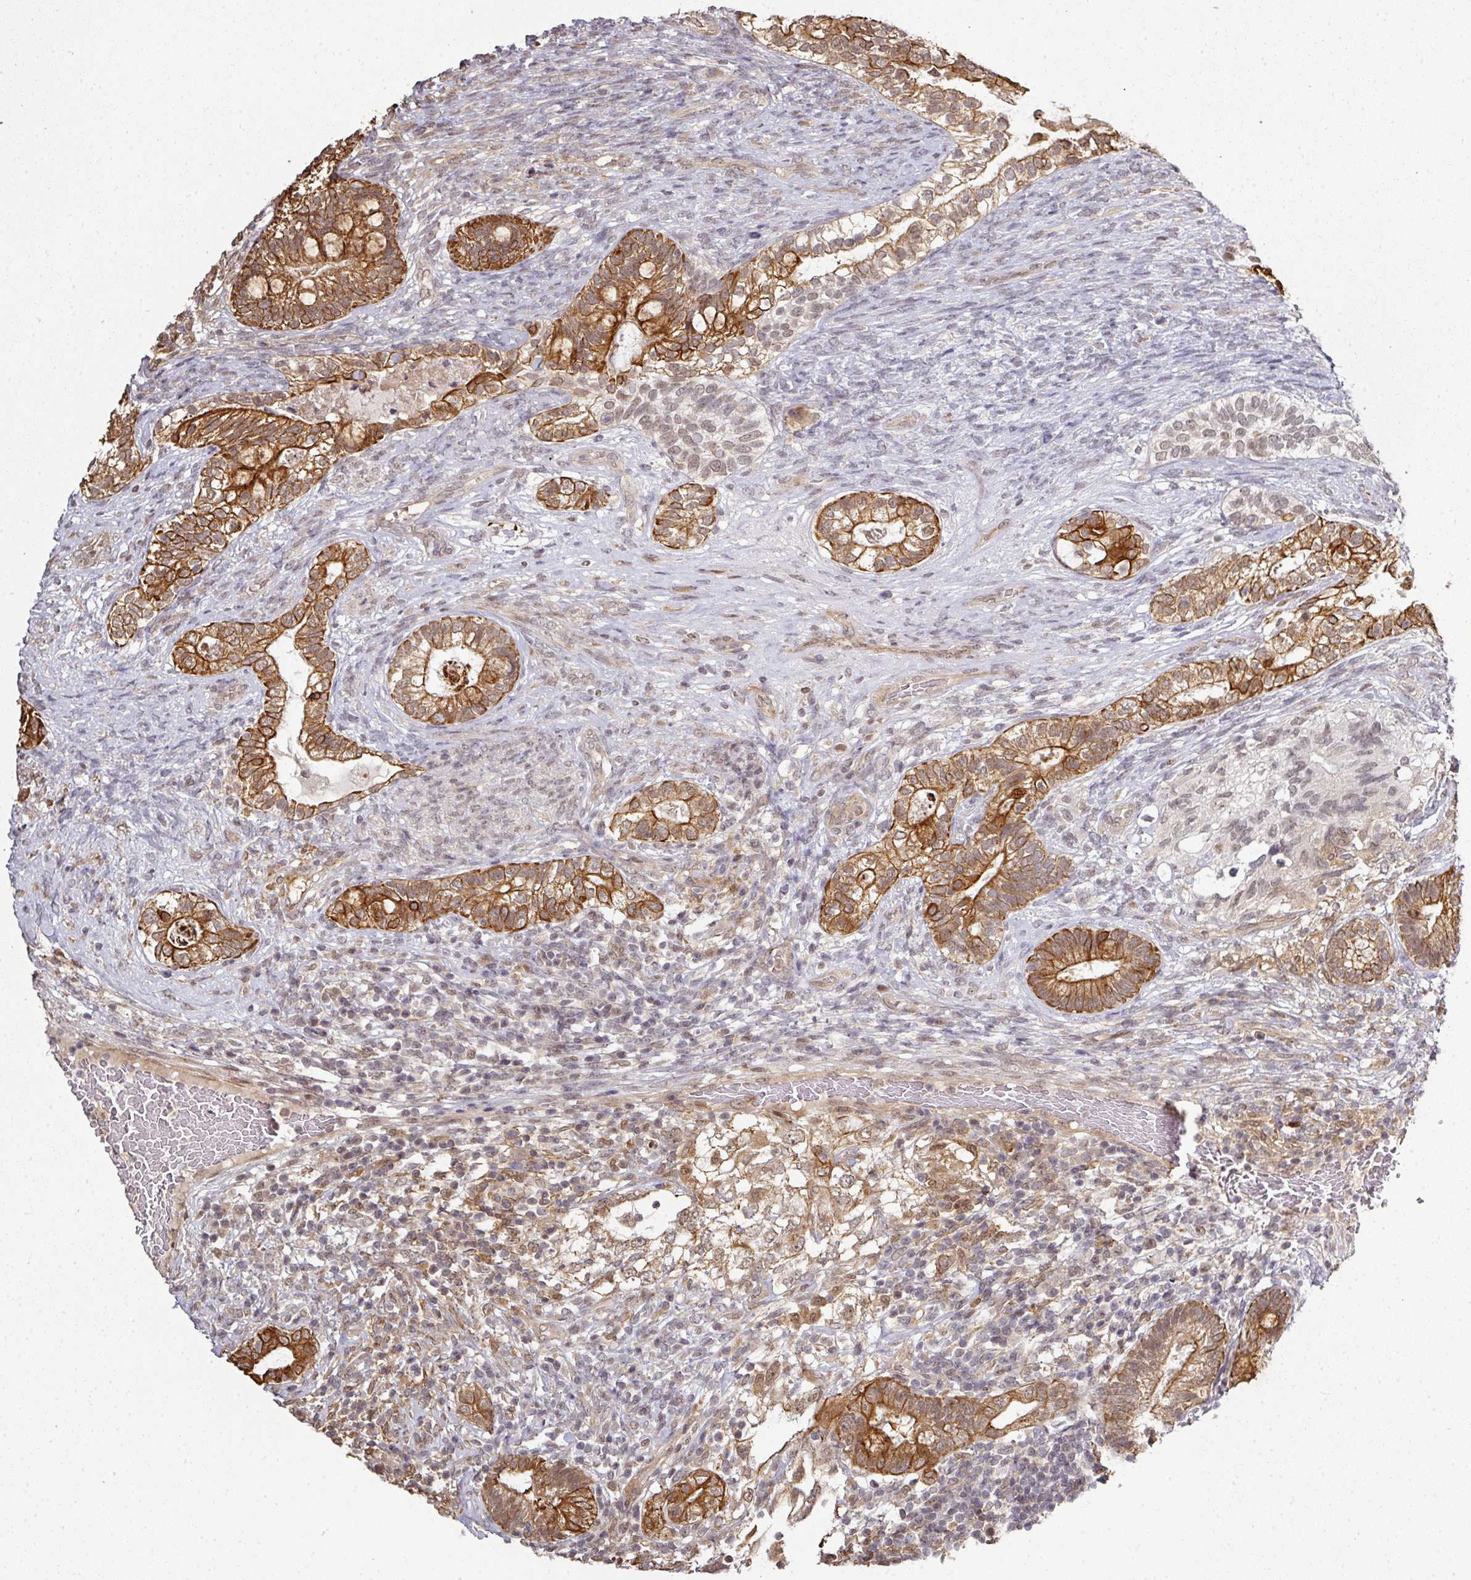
{"staining": {"intensity": "strong", "quantity": "25%-75%", "location": "cytoplasmic/membranous,nuclear"}, "tissue": "testis cancer", "cell_type": "Tumor cells", "image_type": "cancer", "snomed": [{"axis": "morphology", "description": "Seminoma, NOS"}, {"axis": "morphology", "description": "Carcinoma, Embryonal, NOS"}, {"axis": "topography", "description": "Testis"}], "caption": "The photomicrograph demonstrates immunohistochemical staining of testis embryonal carcinoma. There is strong cytoplasmic/membranous and nuclear staining is seen in approximately 25%-75% of tumor cells.", "gene": "GTF2H3", "patient": {"sex": "male", "age": 41}}